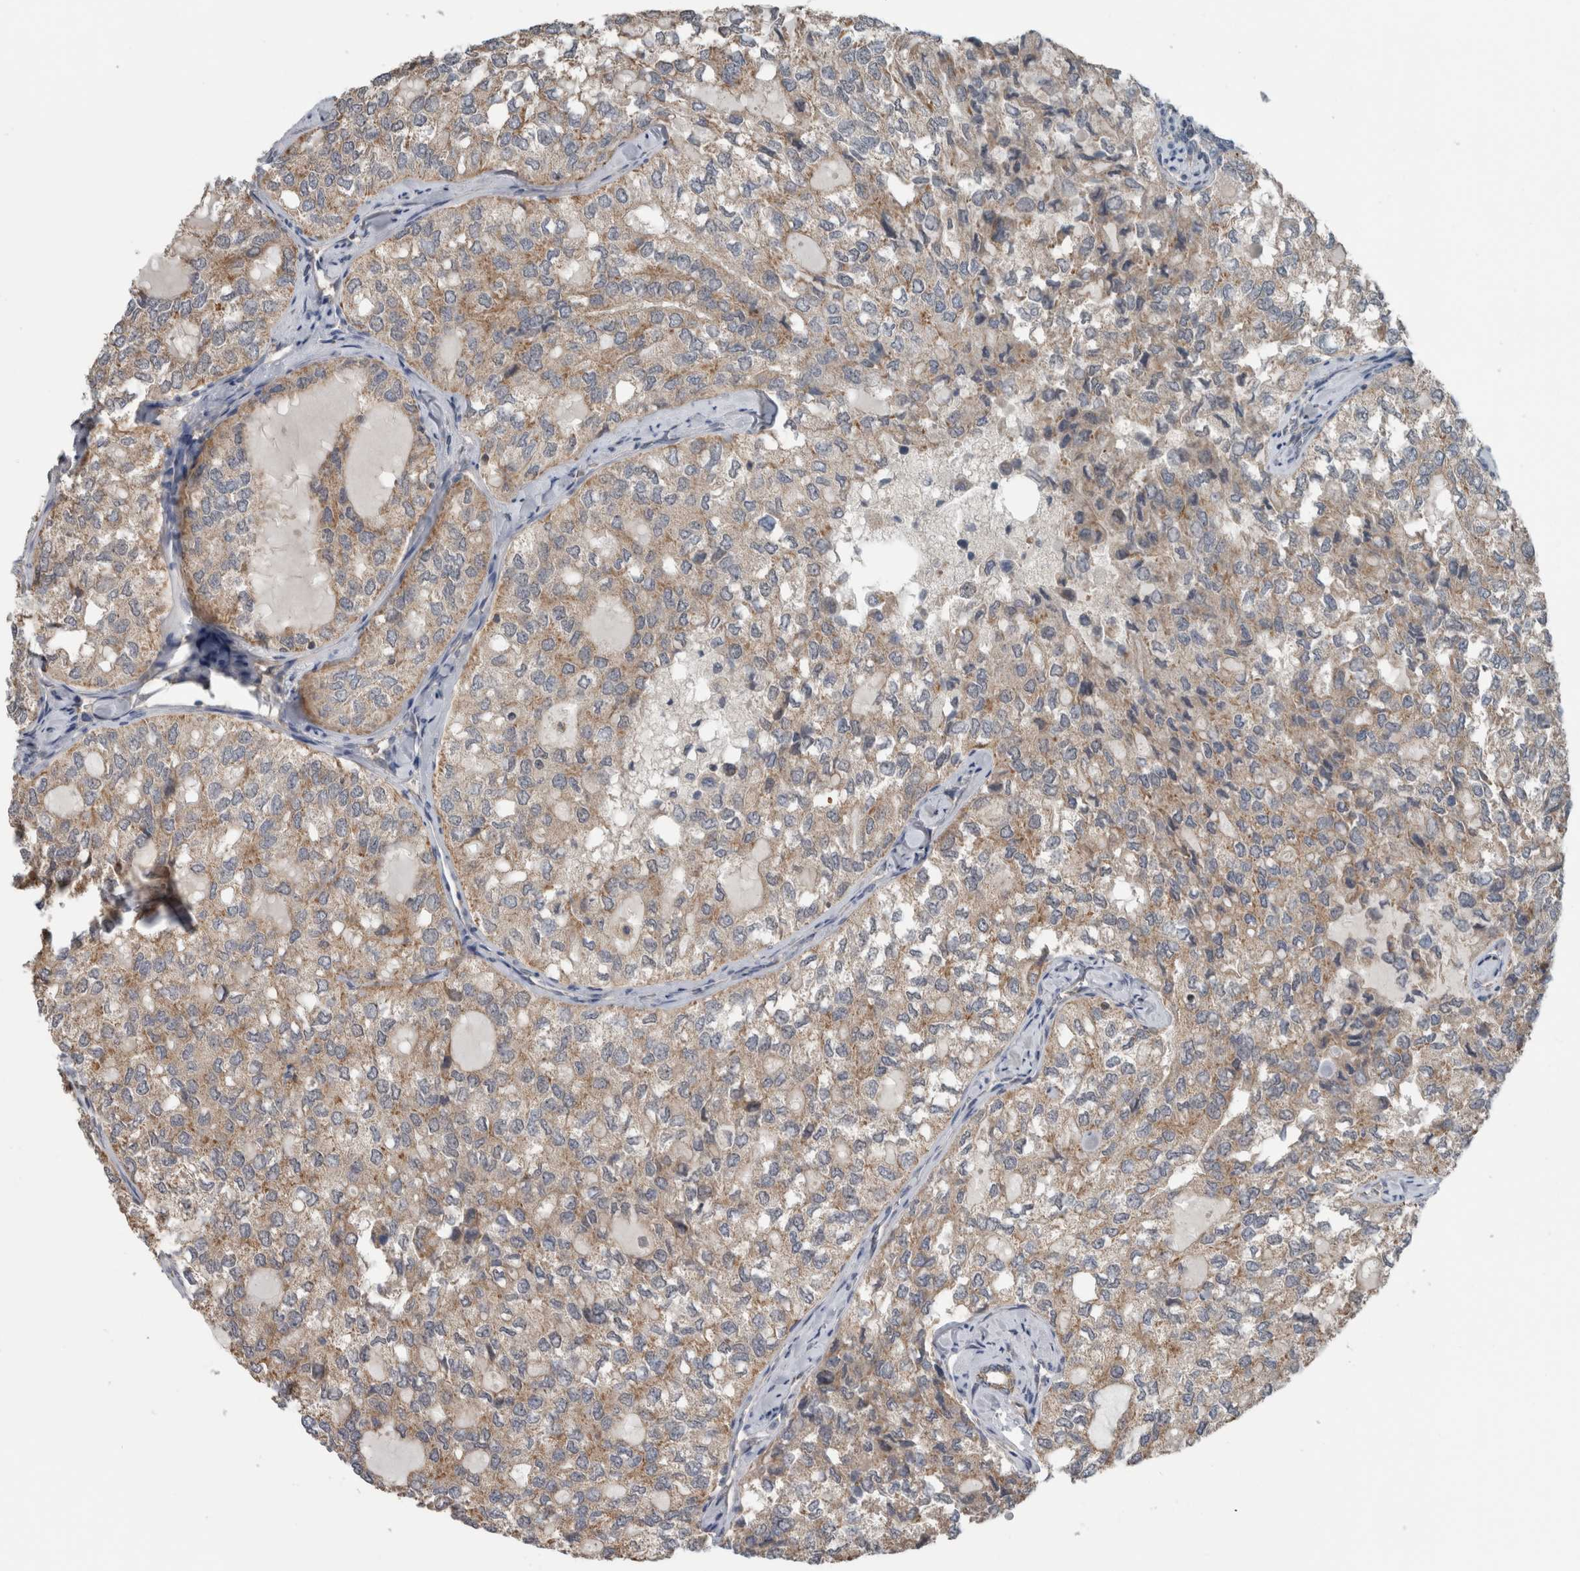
{"staining": {"intensity": "moderate", "quantity": "<25%", "location": "cytoplasmic/membranous"}, "tissue": "thyroid cancer", "cell_type": "Tumor cells", "image_type": "cancer", "snomed": [{"axis": "morphology", "description": "Follicular adenoma carcinoma, NOS"}, {"axis": "topography", "description": "Thyroid gland"}], "caption": "IHC of thyroid cancer (follicular adenoma carcinoma) reveals low levels of moderate cytoplasmic/membranous positivity in about <25% of tumor cells.", "gene": "ARMC1", "patient": {"sex": "male", "age": 75}}